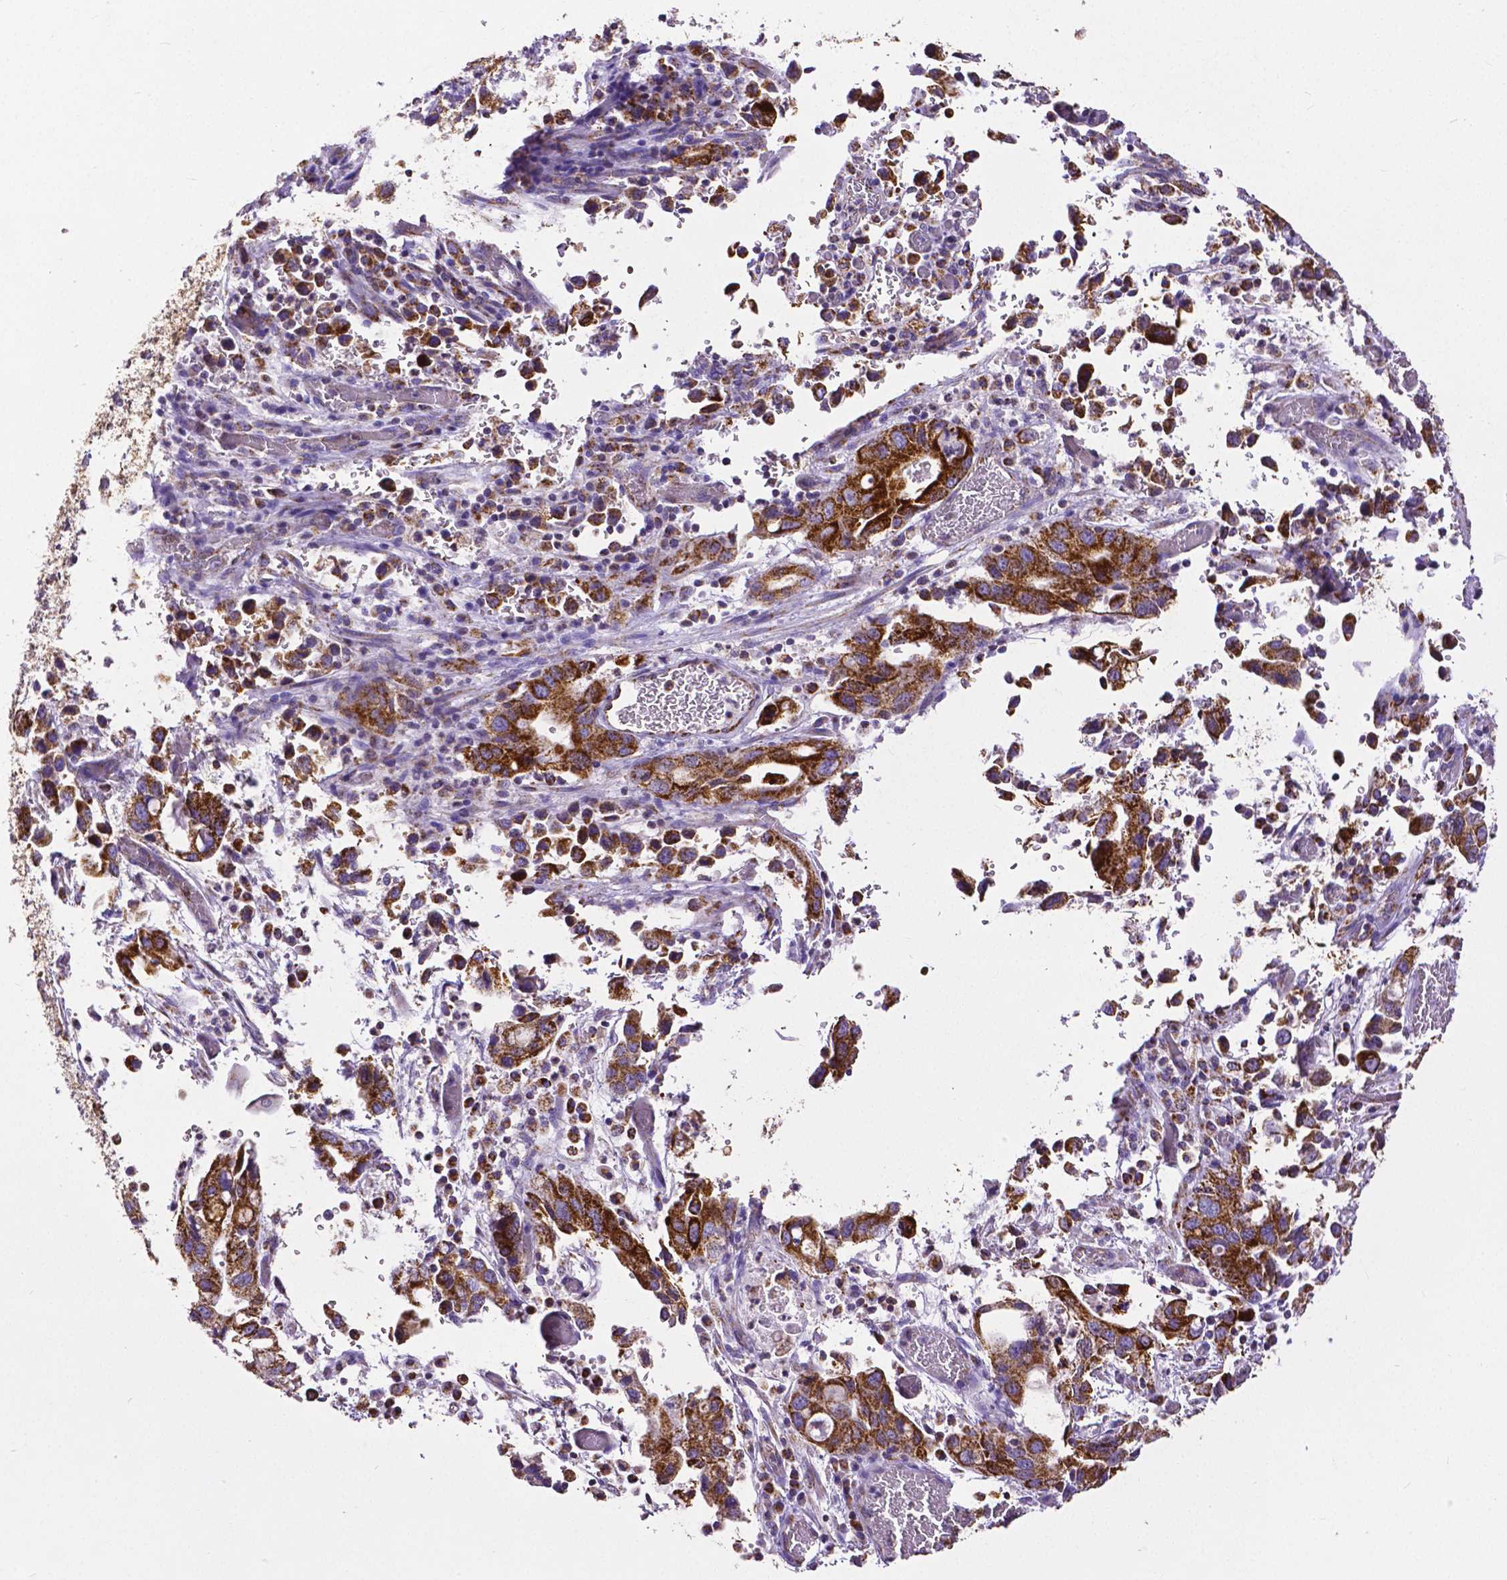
{"staining": {"intensity": "strong", "quantity": ">75%", "location": "cytoplasmic/membranous"}, "tissue": "stomach cancer", "cell_type": "Tumor cells", "image_type": "cancer", "snomed": [{"axis": "morphology", "description": "Adenocarcinoma, NOS"}, {"axis": "topography", "description": "Stomach, upper"}], "caption": "A high amount of strong cytoplasmic/membranous expression is present in about >75% of tumor cells in stomach adenocarcinoma tissue.", "gene": "MACC1", "patient": {"sex": "male", "age": 74}}